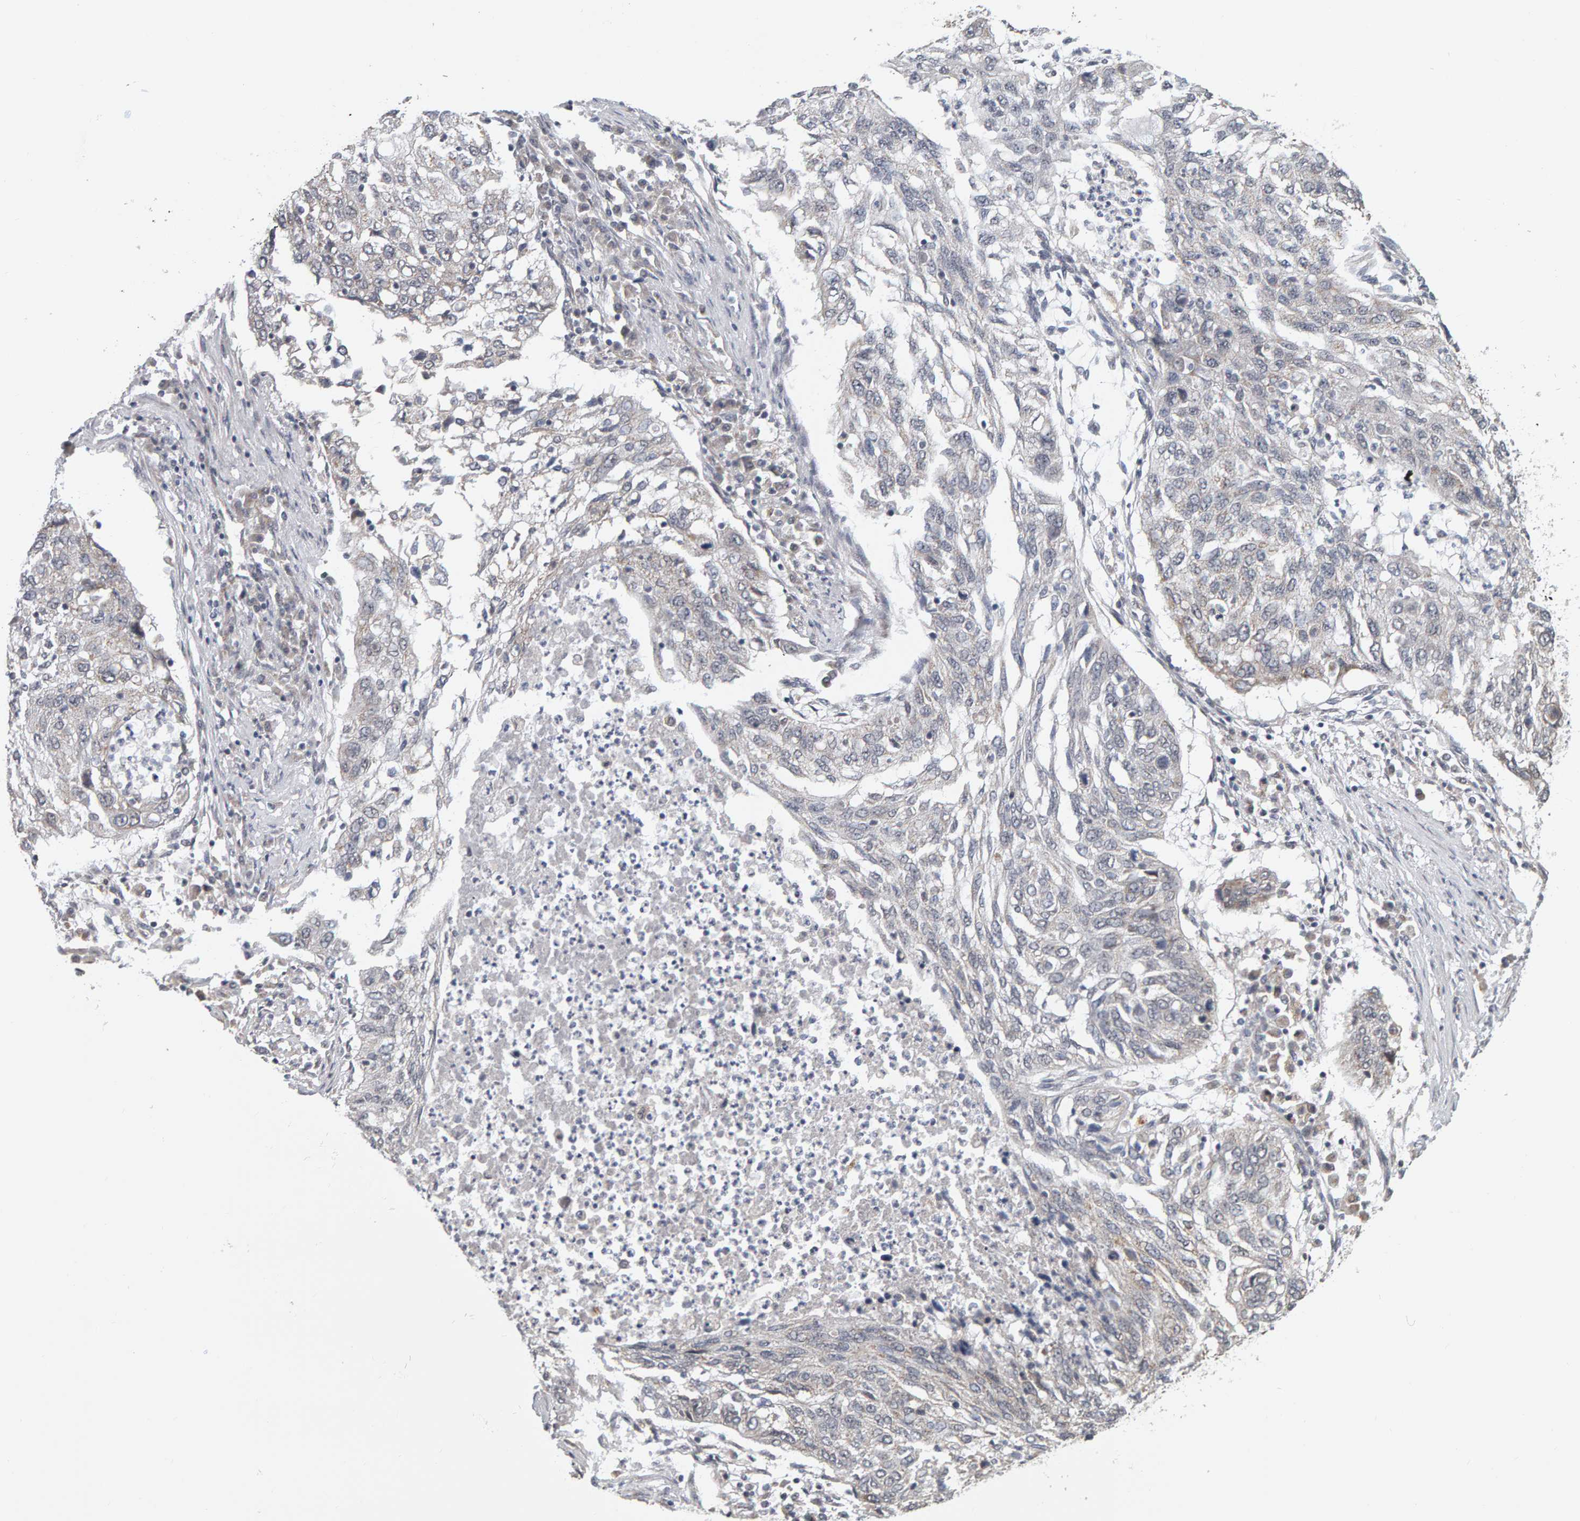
{"staining": {"intensity": "negative", "quantity": "none", "location": "none"}, "tissue": "lung cancer", "cell_type": "Tumor cells", "image_type": "cancer", "snomed": [{"axis": "morphology", "description": "Squamous cell carcinoma, NOS"}, {"axis": "topography", "description": "Lung"}], "caption": "Immunohistochemical staining of squamous cell carcinoma (lung) shows no significant positivity in tumor cells.", "gene": "DAP3", "patient": {"sex": "female", "age": 63}}